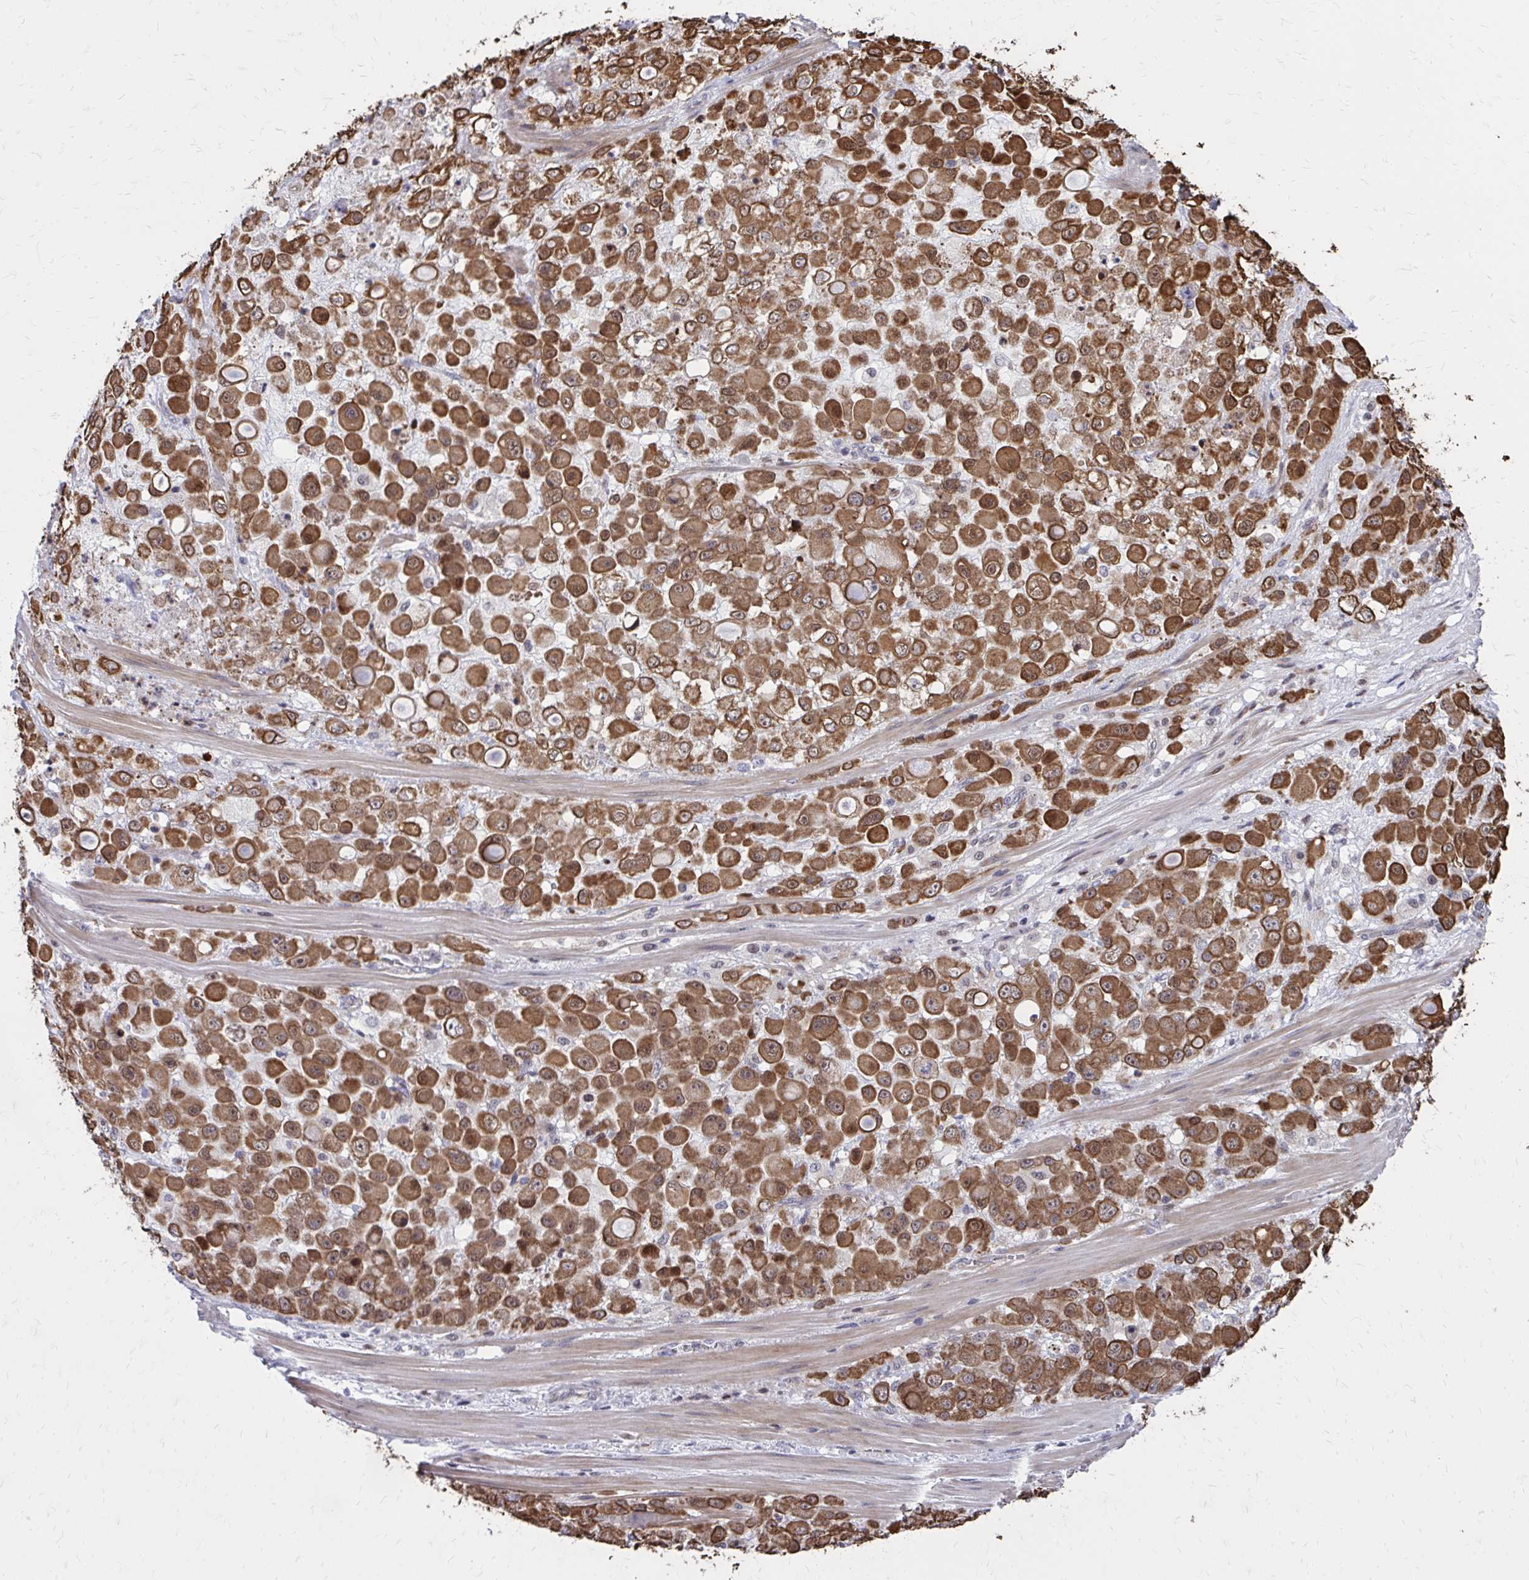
{"staining": {"intensity": "strong", "quantity": ">75%", "location": "cytoplasmic/membranous,nuclear"}, "tissue": "stomach cancer", "cell_type": "Tumor cells", "image_type": "cancer", "snomed": [{"axis": "morphology", "description": "Adenocarcinoma, NOS"}, {"axis": "topography", "description": "Stomach"}], "caption": "DAB immunohistochemical staining of human adenocarcinoma (stomach) demonstrates strong cytoplasmic/membranous and nuclear protein expression in approximately >75% of tumor cells.", "gene": "ANKRD30B", "patient": {"sex": "female", "age": 76}}